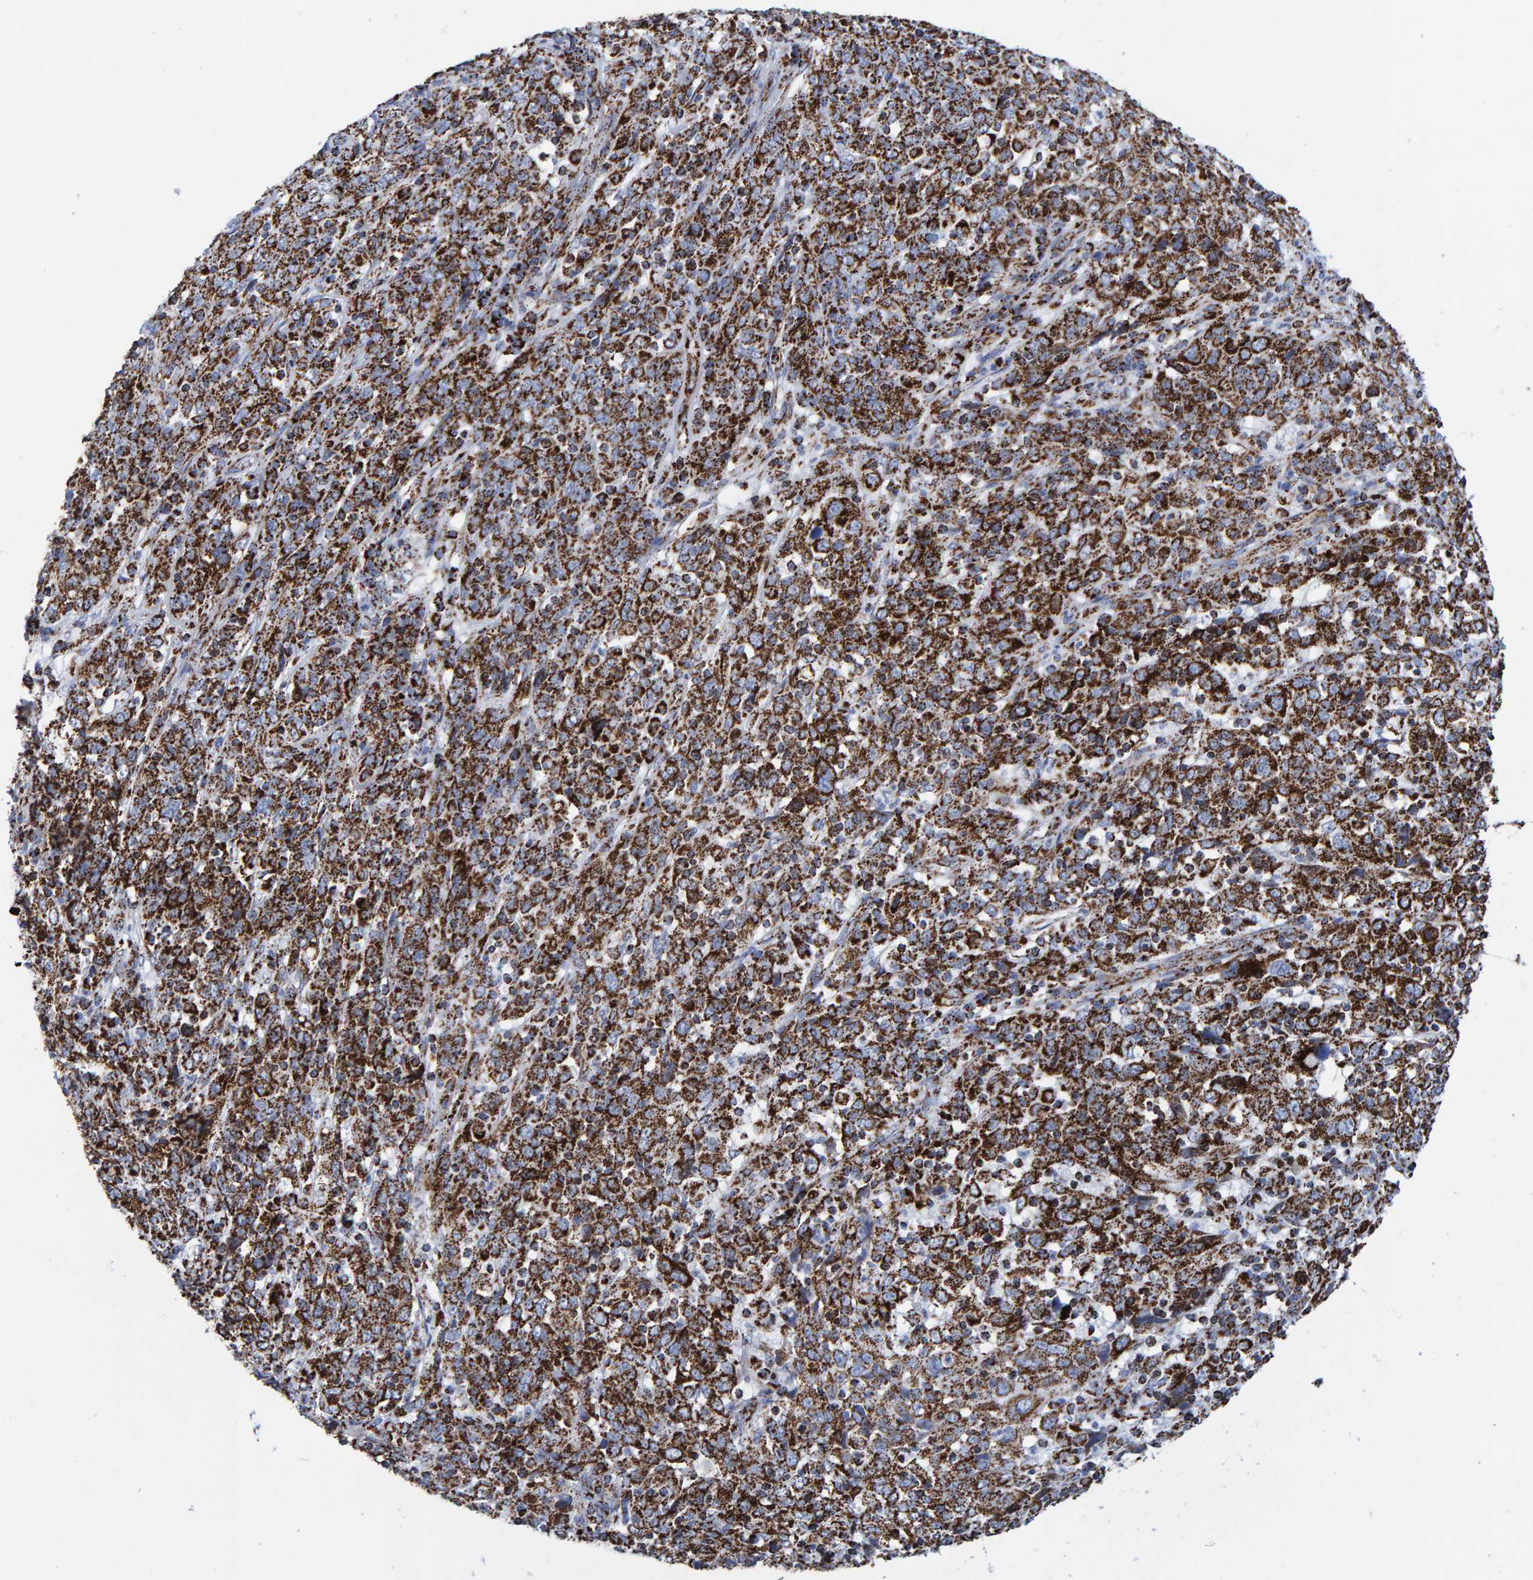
{"staining": {"intensity": "strong", "quantity": ">75%", "location": "cytoplasmic/membranous"}, "tissue": "cervical cancer", "cell_type": "Tumor cells", "image_type": "cancer", "snomed": [{"axis": "morphology", "description": "Squamous cell carcinoma, NOS"}, {"axis": "topography", "description": "Cervix"}], "caption": "IHC staining of cervical squamous cell carcinoma, which exhibits high levels of strong cytoplasmic/membranous positivity in approximately >75% of tumor cells indicating strong cytoplasmic/membranous protein positivity. The staining was performed using DAB (brown) for protein detection and nuclei were counterstained in hematoxylin (blue).", "gene": "ENSG00000262660", "patient": {"sex": "female", "age": 46}}